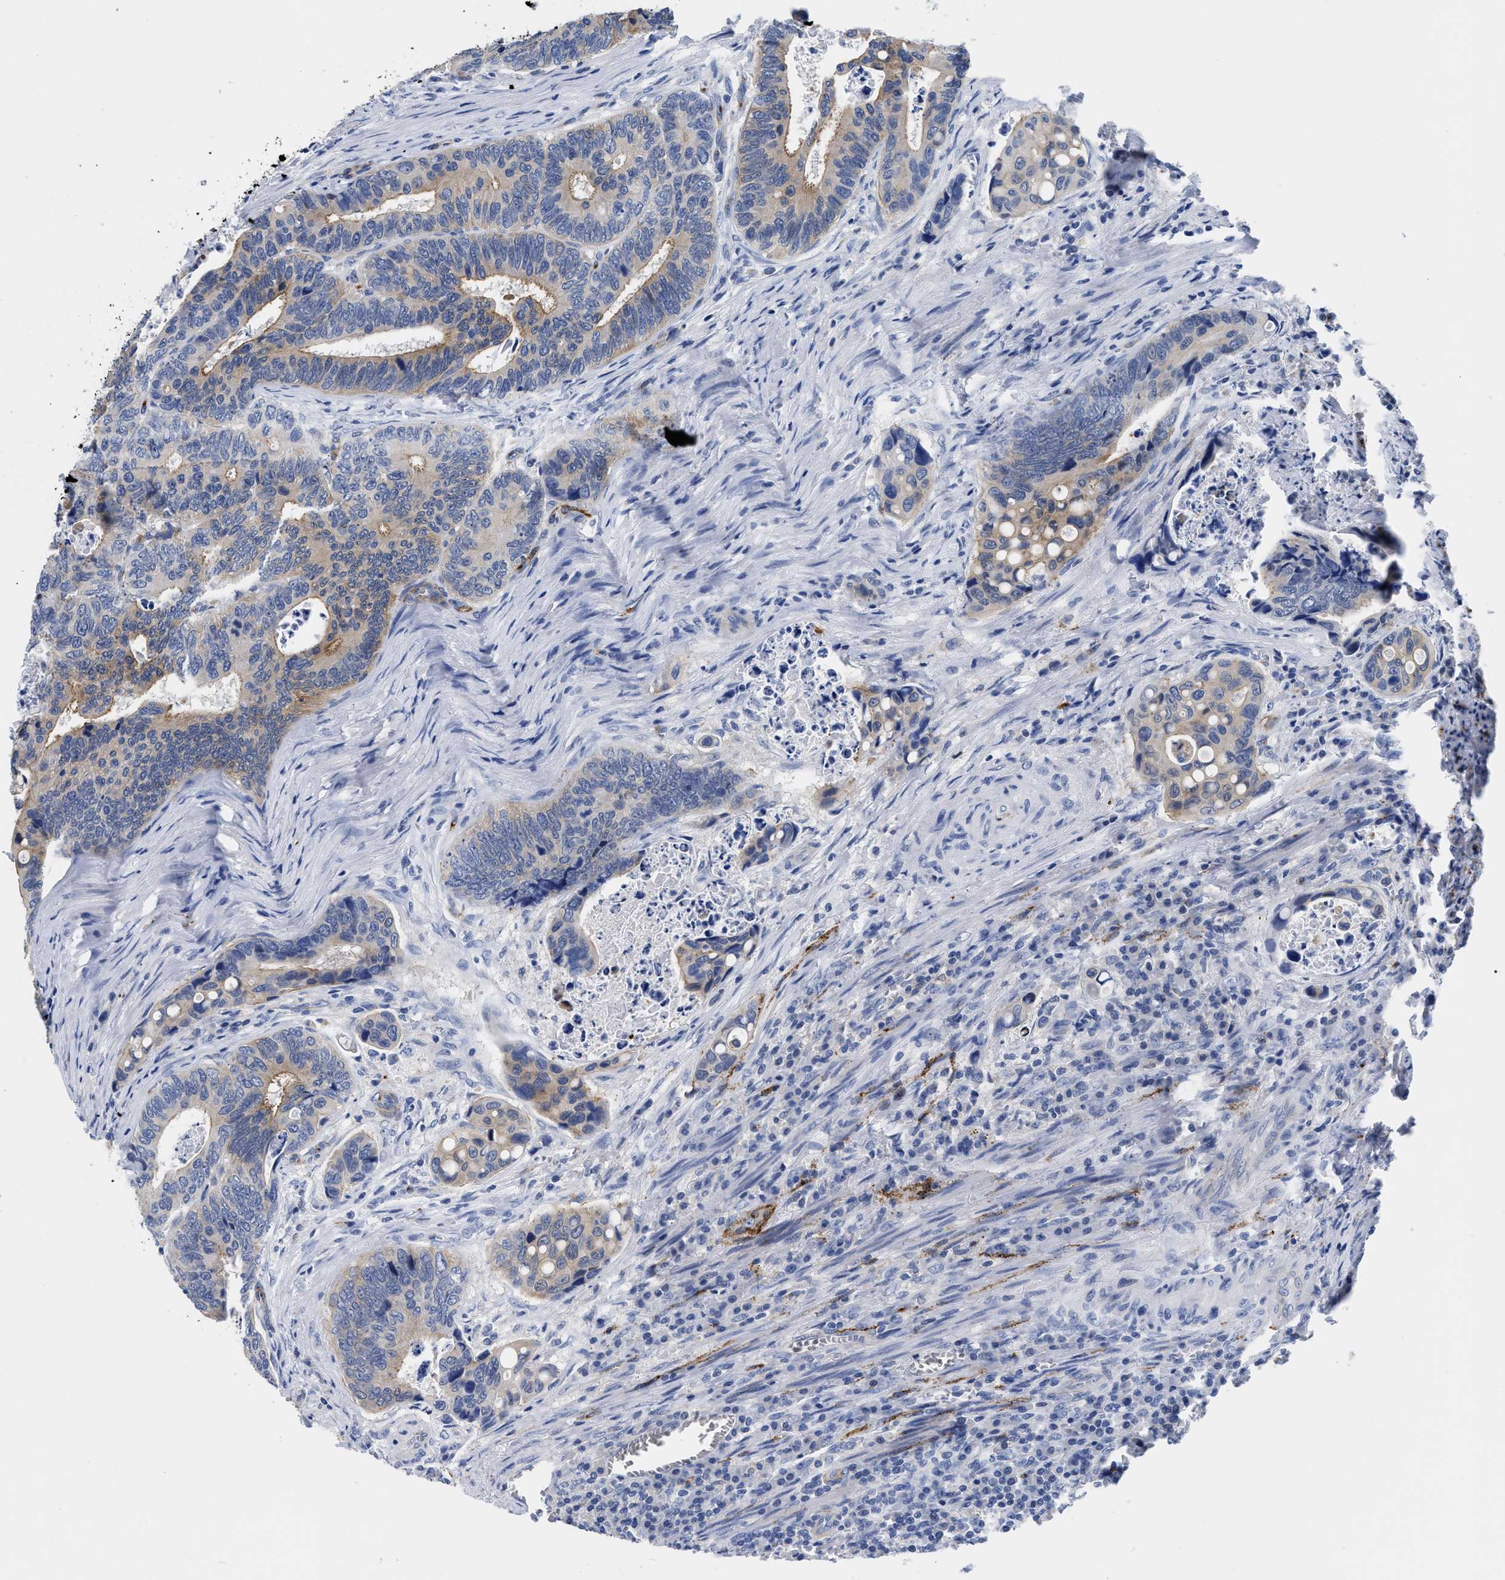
{"staining": {"intensity": "moderate", "quantity": ">75%", "location": "cytoplasmic/membranous"}, "tissue": "colorectal cancer", "cell_type": "Tumor cells", "image_type": "cancer", "snomed": [{"axis": "morphology", "description": "Inflammation, NOS"}, {"axis": "morphology", "description": "Adenocarcinoma, NOS"}, {"axis": "topography", "description": "Colon"}], "caption": "Immunohistochemical staining of human colorectal cancer (adenocarcinoma) displays medium levels of moderate cytoplasmic/membranous staining in about >75% of tumor cells. The protein of interest is stained brown, and the nuclei are stained in blue (DAB IHC with brightfield microscopy, high magnification).", "gene": "SLC35F1", "patient": {"sex": "male", "age": 72}}